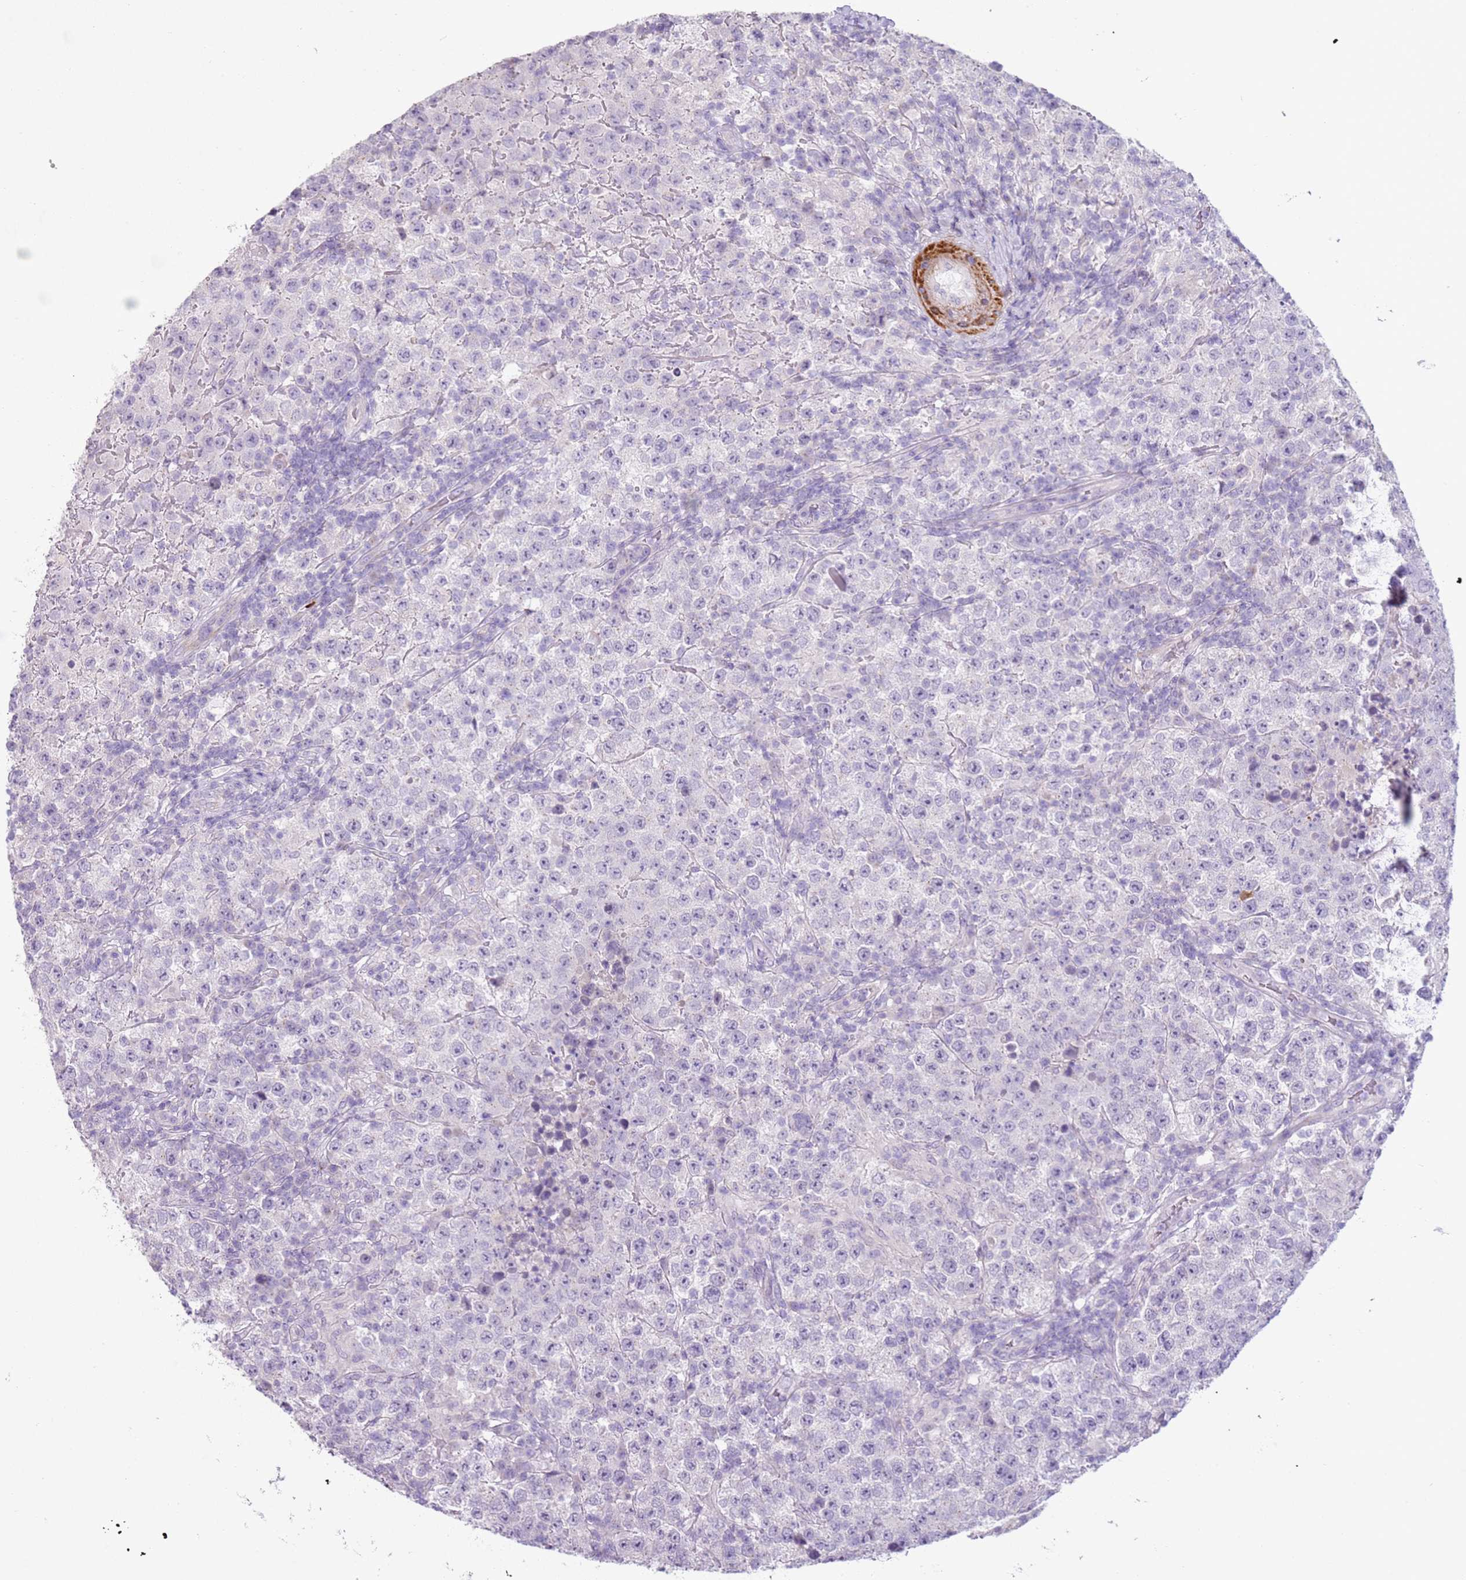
{"staining": {"intensity": "negative", "quantity": "none", "location": "none"}, "tissue": "testis cancer", "cell_type": "Tumor cells", "image_type": "cancer", "snomed": [{"axis": "morphology", "description": "Seminoma, NOS"}, {"axis": "morphology", "description": "Carcinoma, Embryonal, NOS"}, {"axis": "topography", "description": "Testis"}], "caption": "Testis embryonal carcinoma was stained to show a protein in brown. There is no significant staining in tumor cells. (DAB IHC visualized using brightfield microscopy, high magnification).", "gene": "ZNF239", "patient": {"sex": "male", "age": 41}}